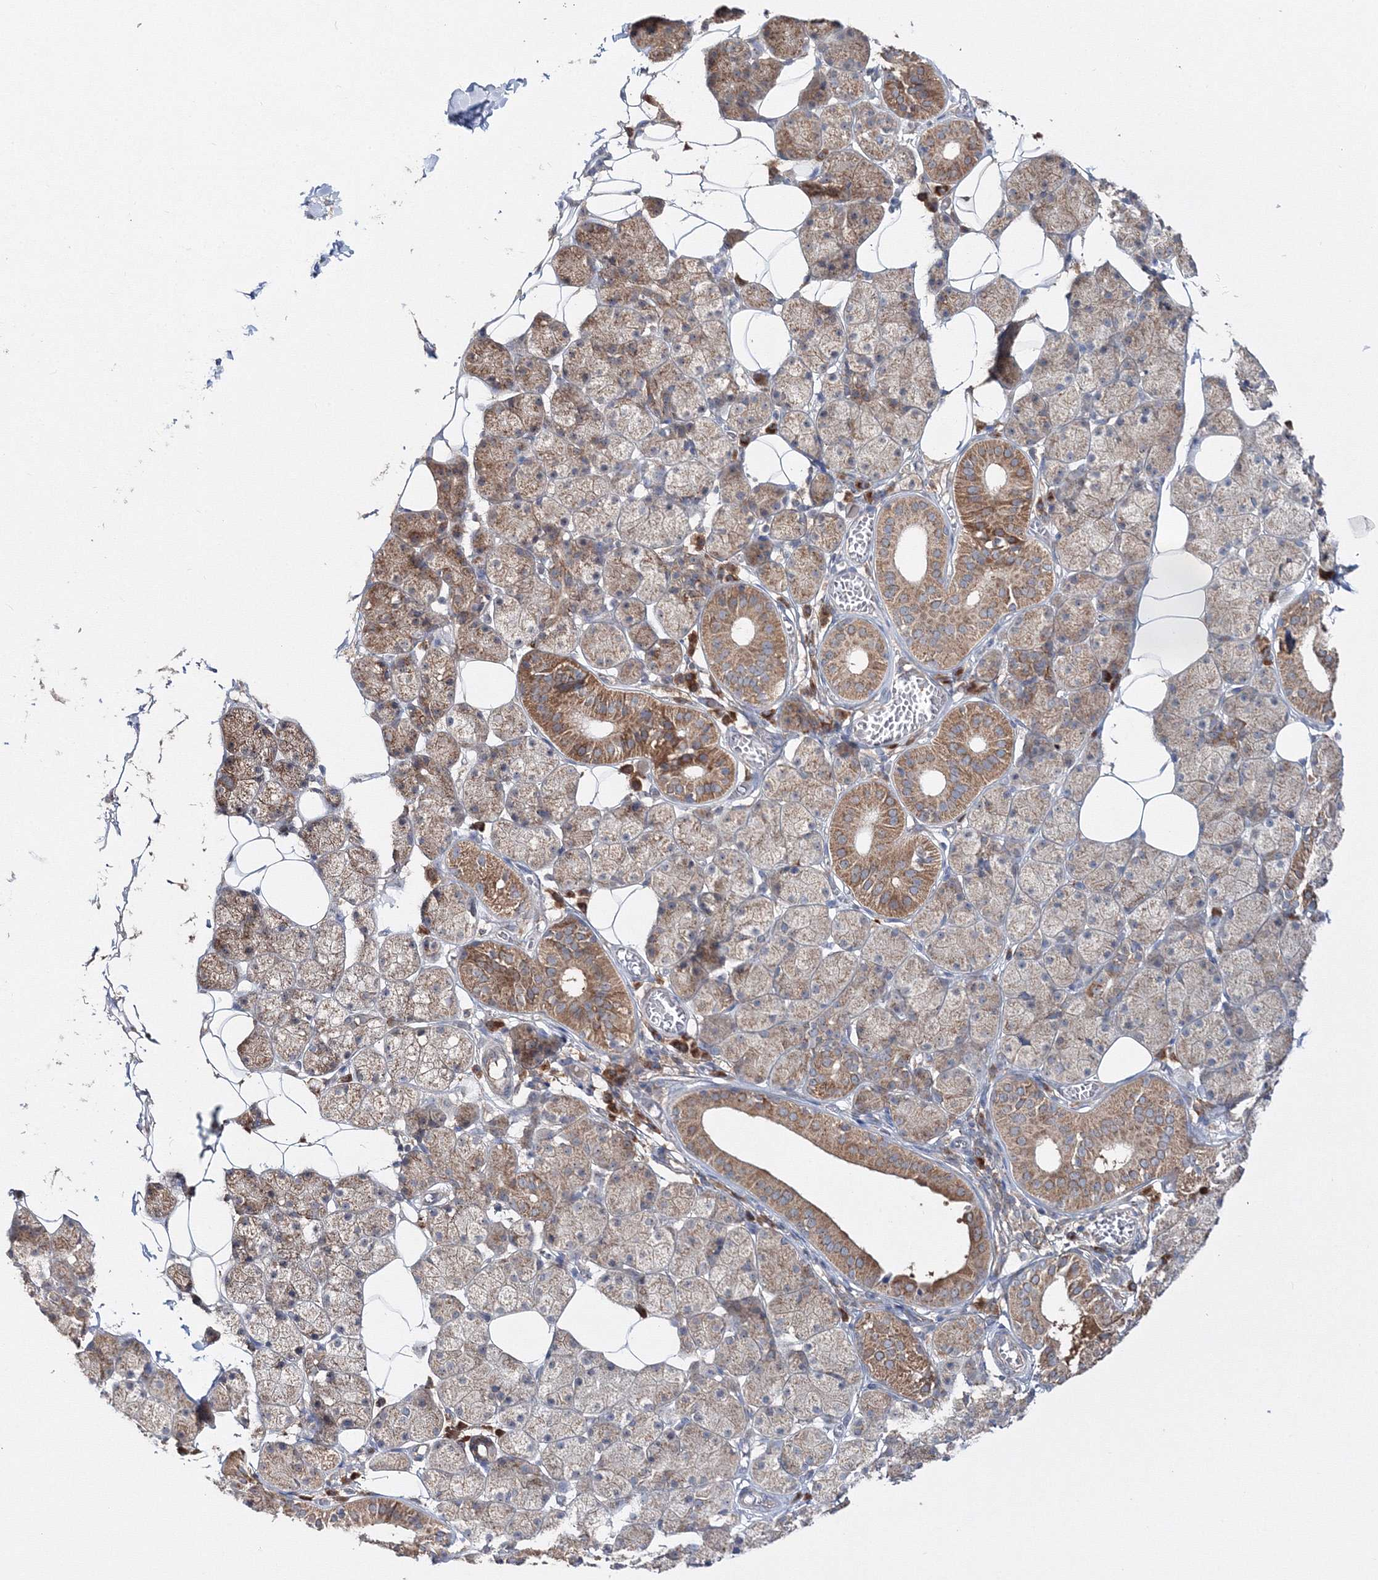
{"staining": {"intensity": "strong", "quantity": ">75%", "location": "cytoplasmic/membranous"}, "tissue": "salivary gland", "cell_type": "Glandular cells", "image_type": "normal", "snomed": [{"axis": "morphology", "description": "Normal tissue, NOS"}, {"axis": "topography", "description": "Salivary gland"}], "caption": "Immunohistochemistry (IHC) photomicrograph of benign salivary gland: salivary gland stained using immunohistochemistry (IHC) shows high levels of strong protein expression localized specifically in the cytoplasmic/membranous of glandular cells, appearing as a cytoplasmic/membranous brown color.", "gene": "PEX13", "patient": {"sex": "female", "age": 33}}